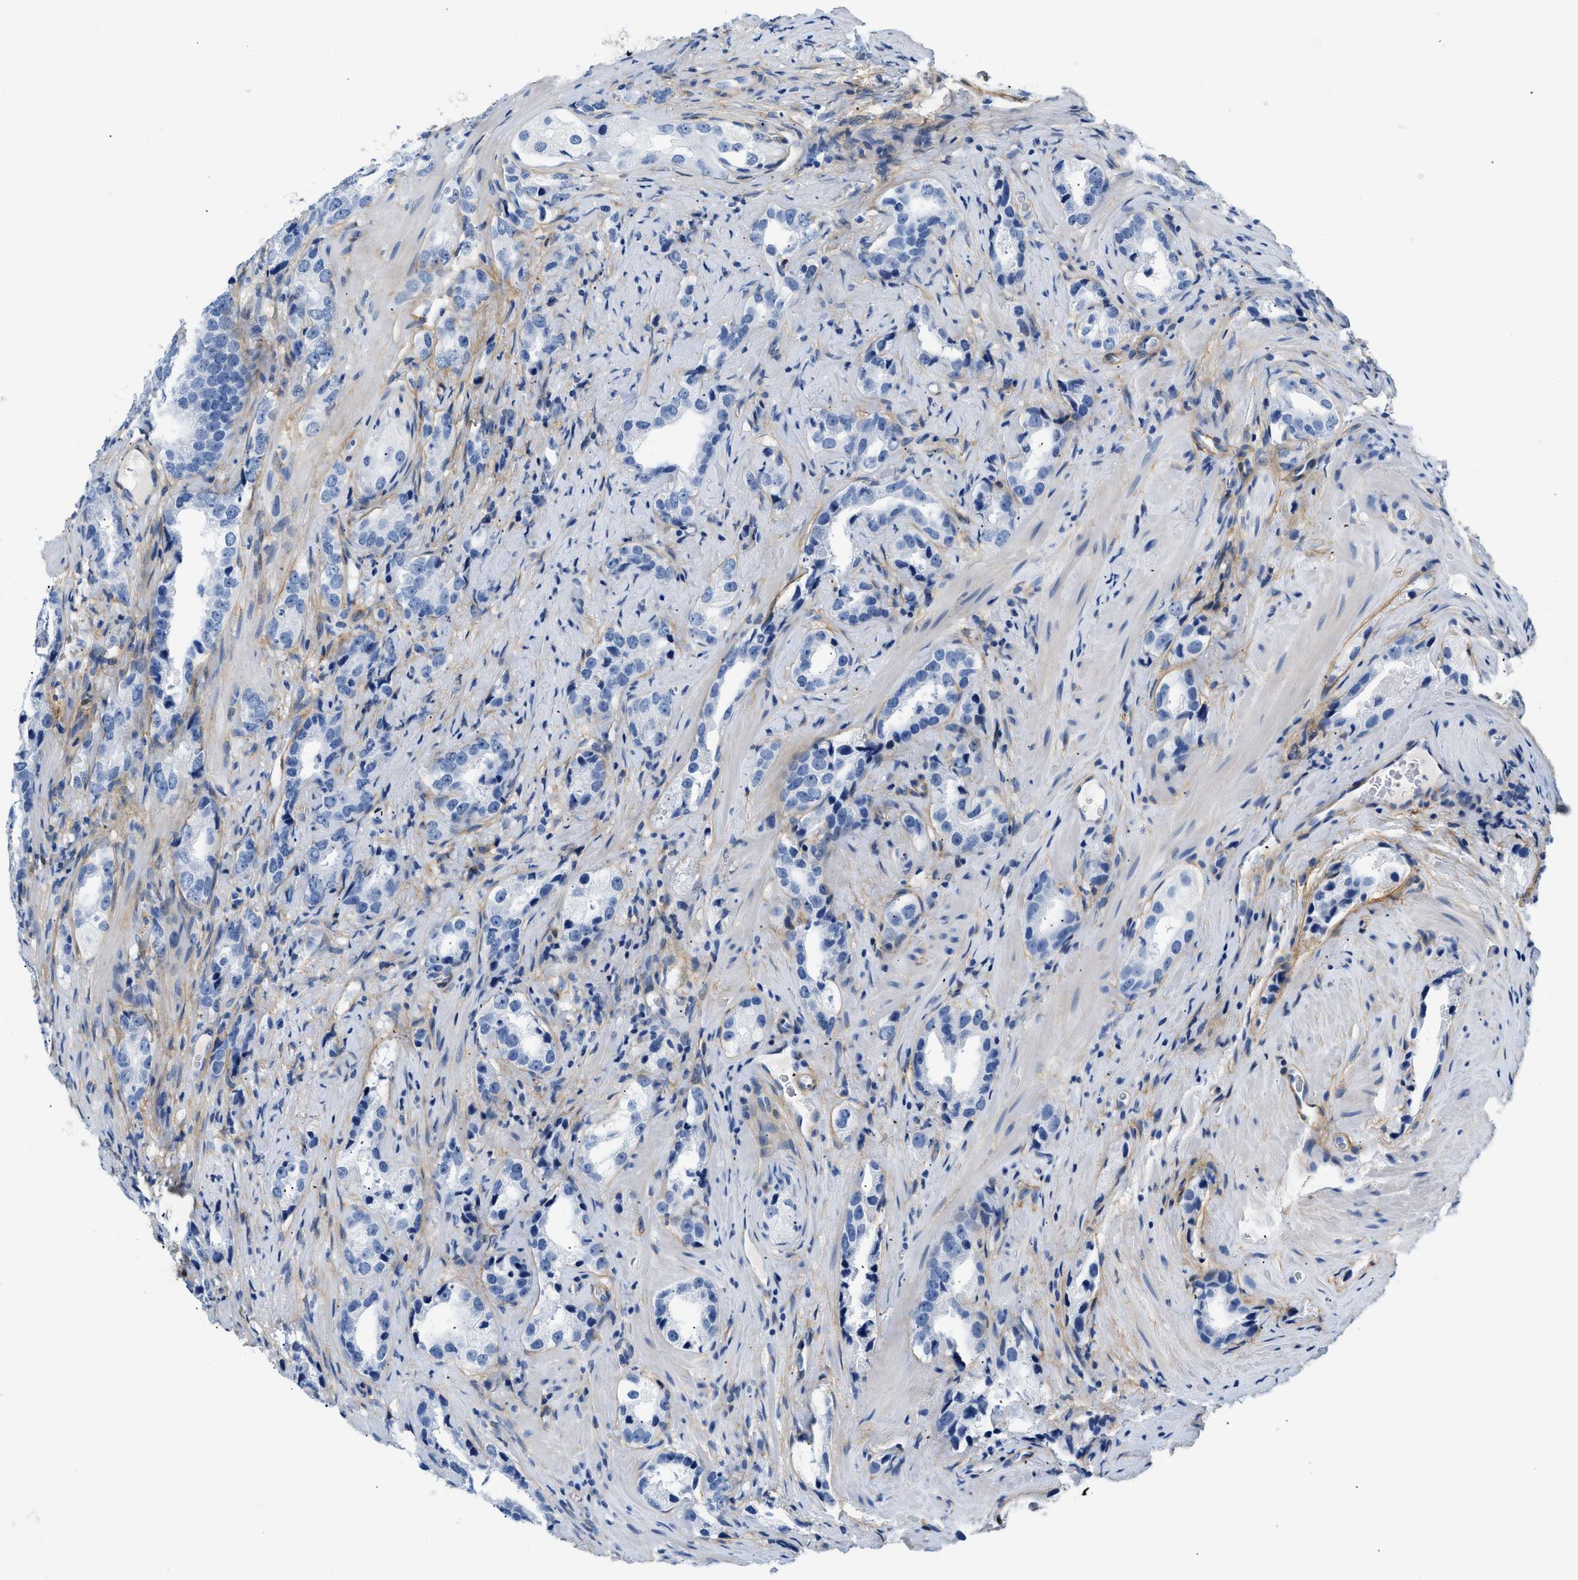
{"staining": {"intensity": "negative", "quantity": "none", "location": "none"}, "tissue": "prostate cancer", "cell_type": "Tumor cells", "image_type": "cancer", "snomed": [{"axis": "morphology", "description": "Adenocarcinoma, High grade"}, {"axis": "topography", "description": "Prostate"}], "caption": "Immunohistochemistry of prostate adenocarcinoma (high-grade) demonstrates no expression in tumor cells.", "gene": "PDGFRB", "patient": {"sex": "male", "age": 63}}